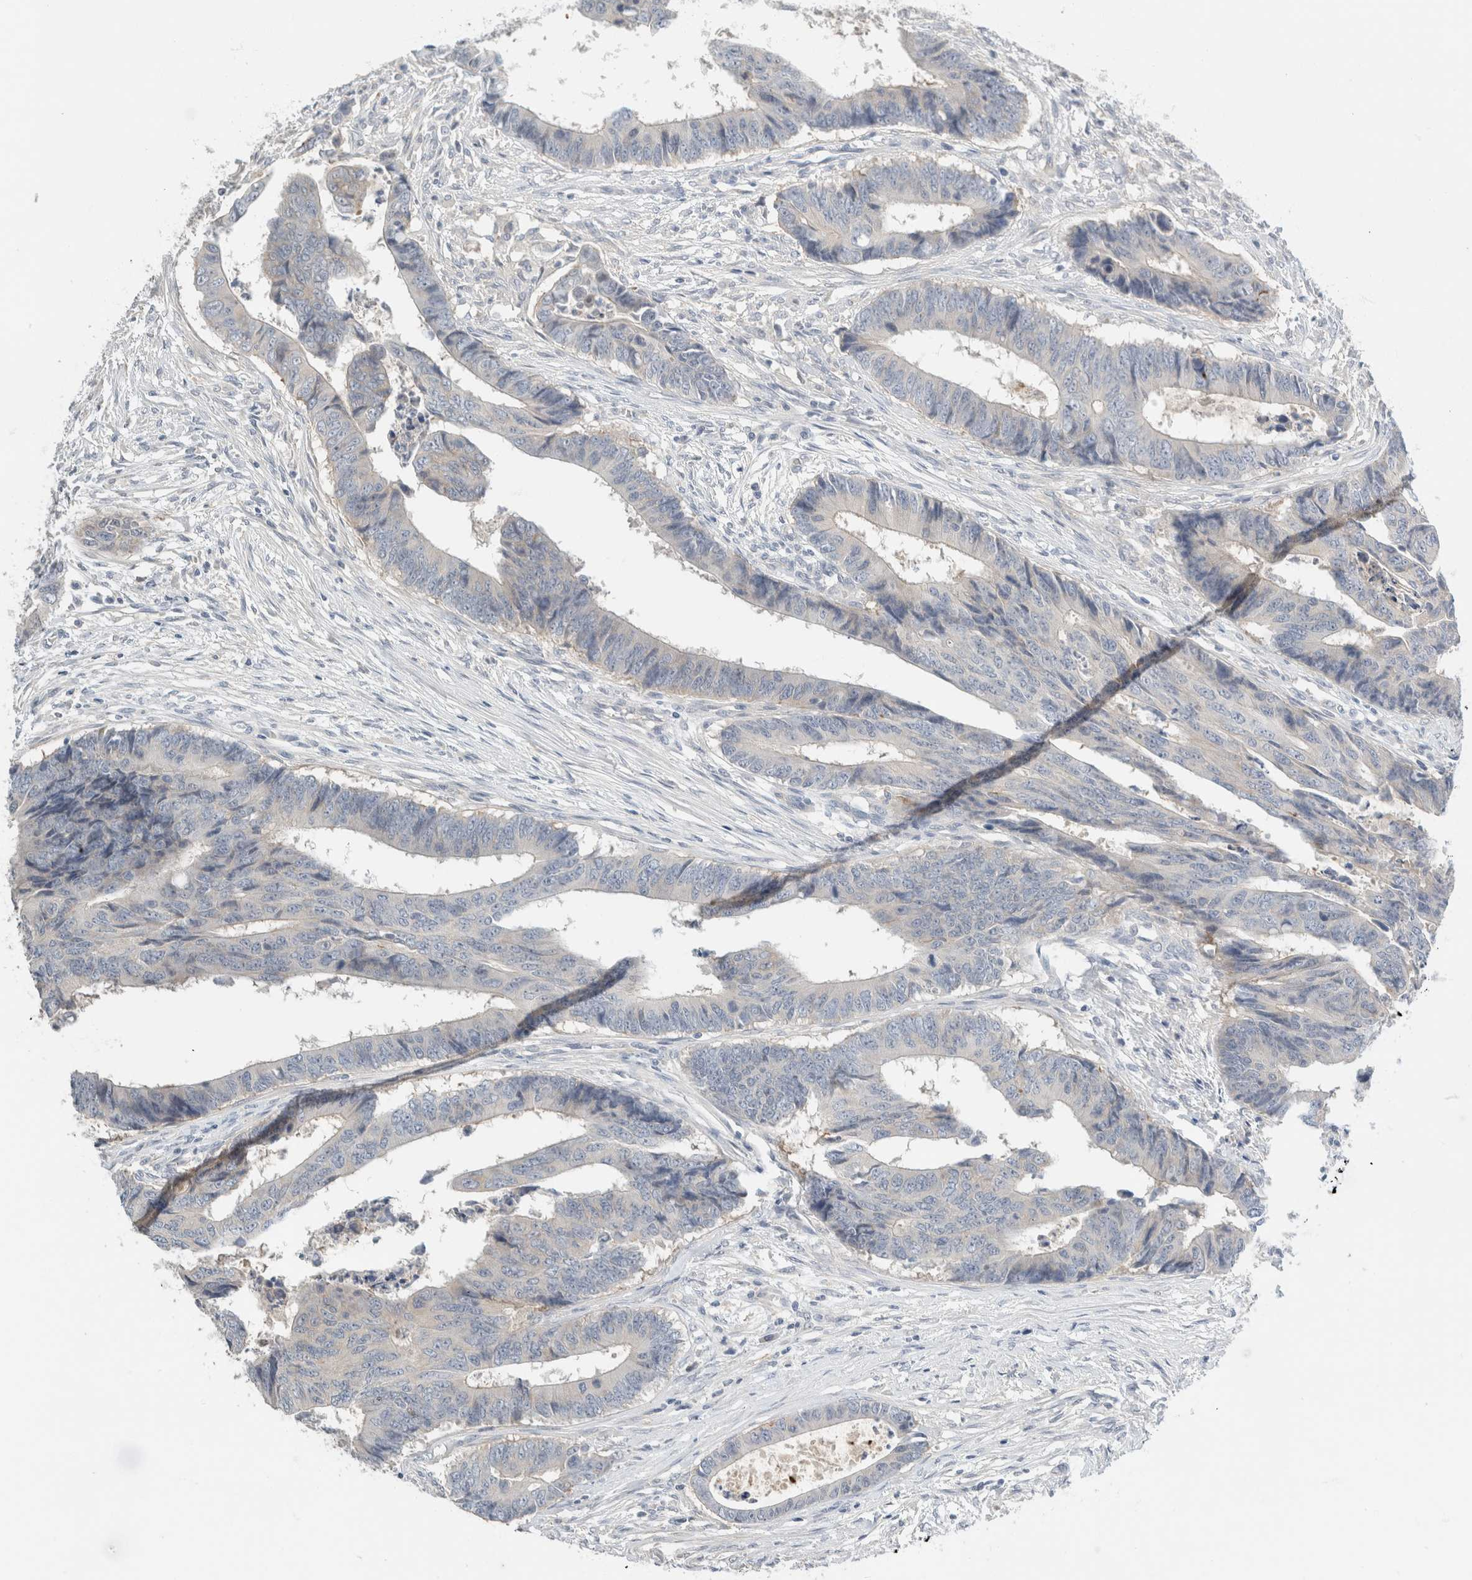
{"staining": {"intensity": "moderate", "quantity": "<25%", "location": "cytoplasmic/membranous"}, "tissue": "colorectal cancer", "cell_type": "Tumor cells", "image_type": "cancer", "snomed": [{"axis": "morphology", "description": "Adenocarcinoma, NOS"}, {"axis": "topography", "description": "Rectum"}], "caption": "This micrograph demonstrates IHC staining of human colorectal cancer (adenocarcinoma), with low moderate cytoplasmic/membranous positivity in approximately <25% of tumor cells.", "gene": "SDR16C5", "patient": {"sex": "male", "age": 84}}